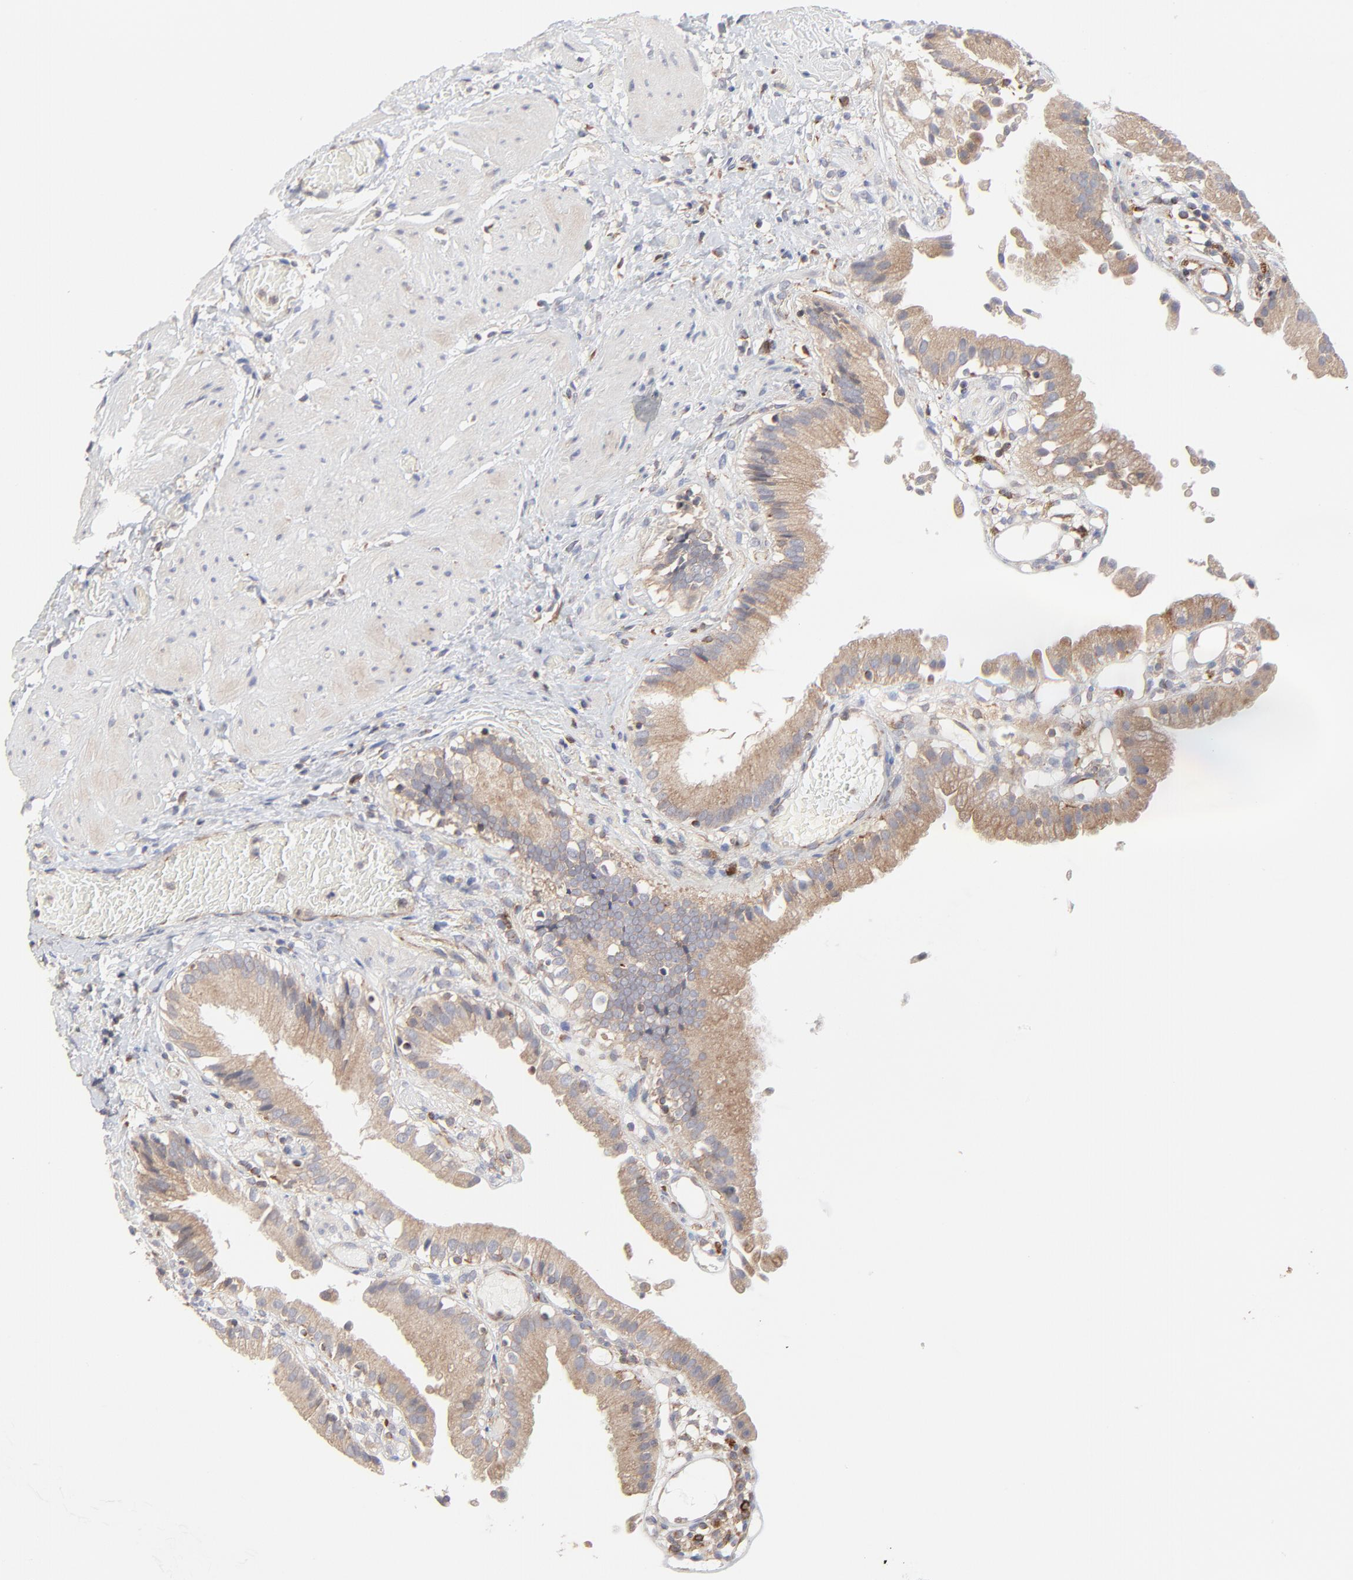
{"staining": {"intensity": "moderate", "quantity": ">75%", "location": "cytoplasmic/membranous"}, "tissue": "gallbladder", "cell_type": "Glandular cells", "image_type": "normal", "snomed": [{"axis": "morphology", "description": "Normal tissue, NOS"}, {"axis": "topography", "description": "Gallbladder"}], "caption": "Immunohistochemistry (IHC) staining of normal gallbladder, which displays medium levels of moderate cytoplasmic/membranous expression in about >75% of glandular cells indicating moderate cytoplasmic/membranous protein expression. The staining was performed using DAB (3,3'-diaminobenzidine) (brown) for protein detection and nuclei were counterstained in hematoxylin (blue).", "gene": "RAB9A", "patient": {"sex": "male", "age": 65}}